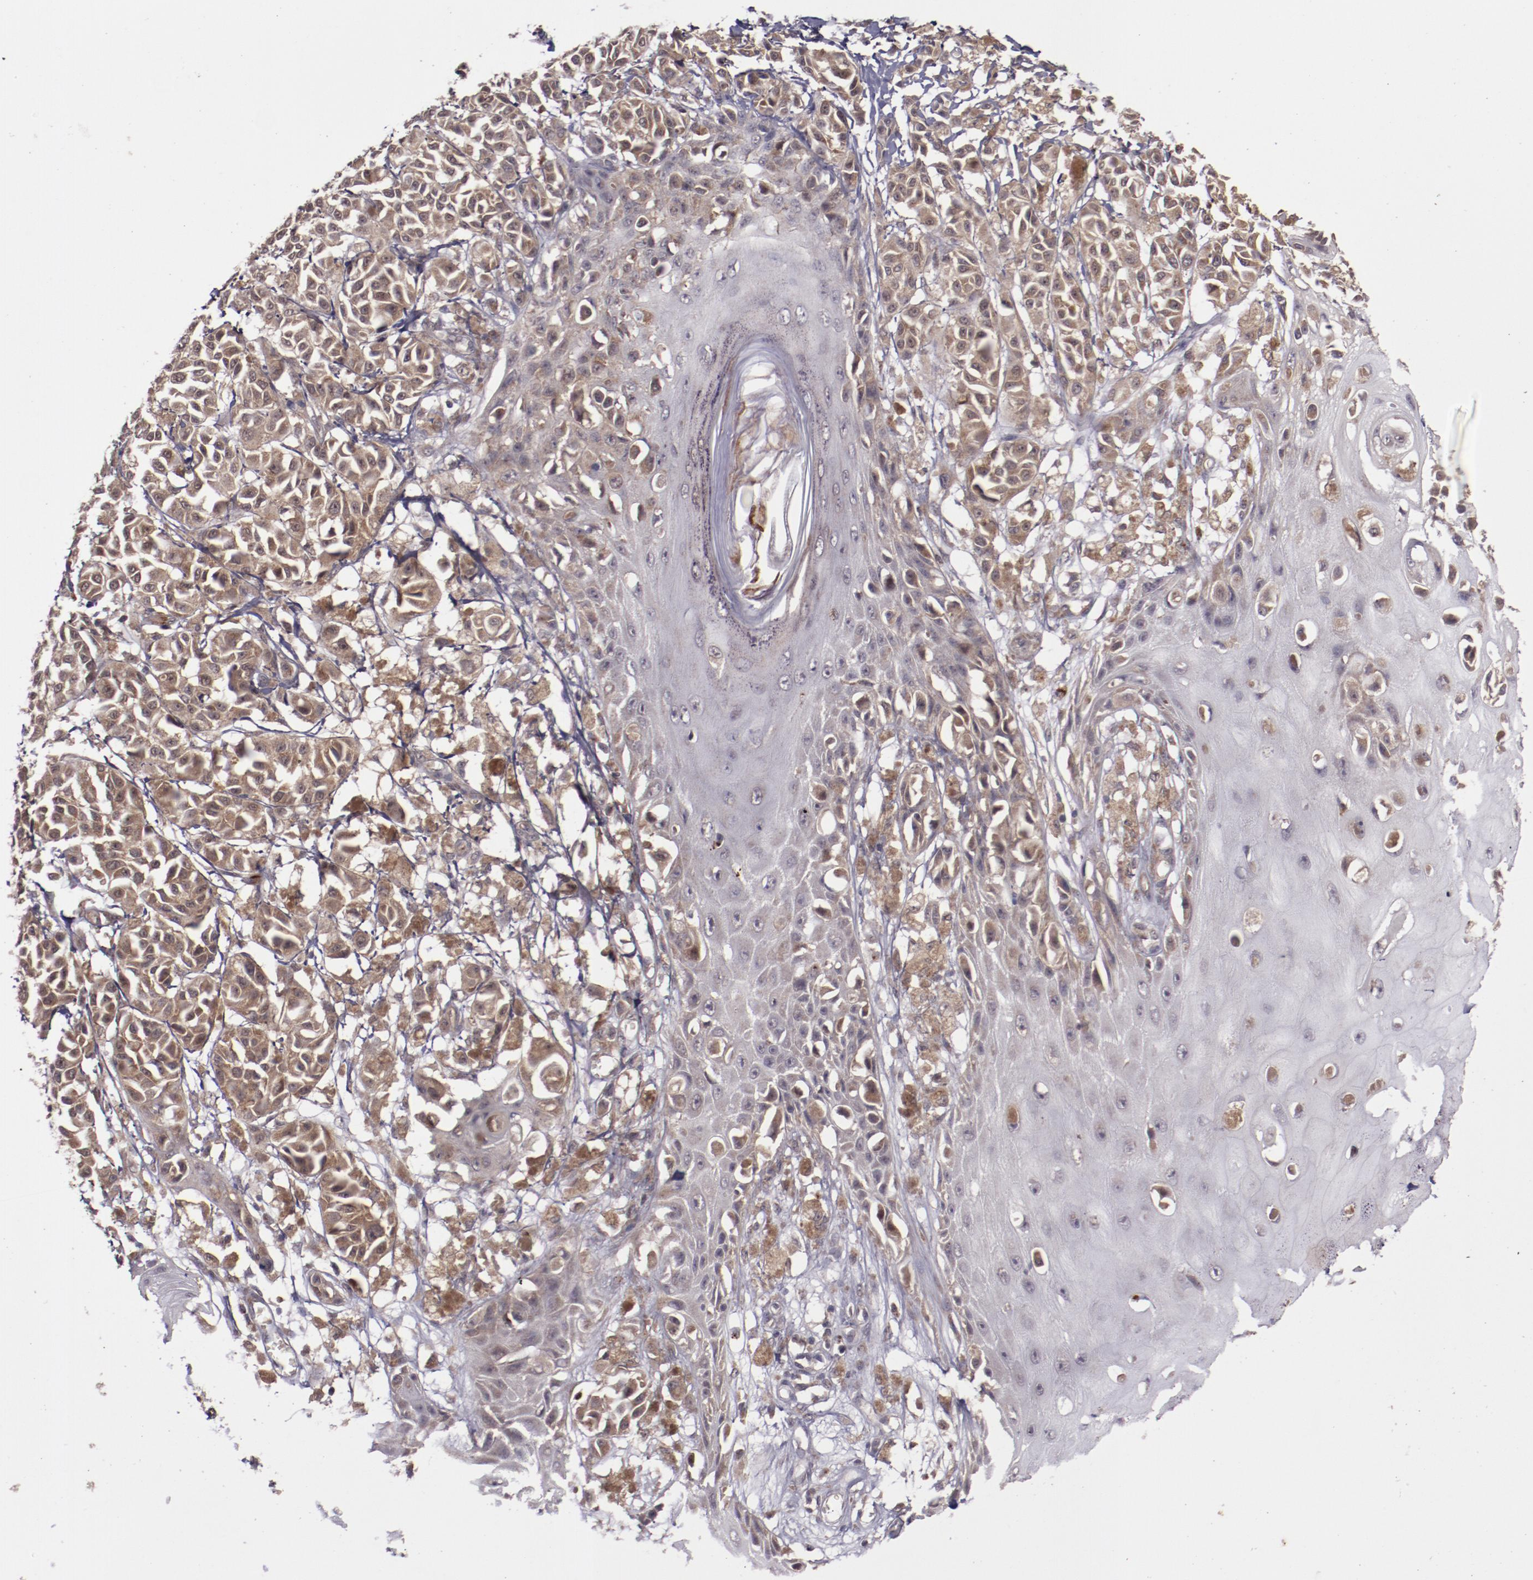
{"staining": {"intensity": "moderate", "quantity": ">75%", "location": "cytoplasmic/membranous"}, "tissue": "melanoma", "cell_type": "Tumor cells", "image_type": "cancer", "snomed": [{"axis": "morphology", "description": "Malignant melanoma, NOS"}, {"axis": "topography", "description": "Skin"}], "caption": "Immunohistochemistry image of neoplastic tissue: malignant melanoma stained using IHC displays medium levels of moderate protein expression localized specifically in the cytoplasmic/membranous of tumor cells, appearing as a cytoplasmic/membranous brown color.", "gene": "FTSJ1", "patient": {"sex": "male", "age": 76}}